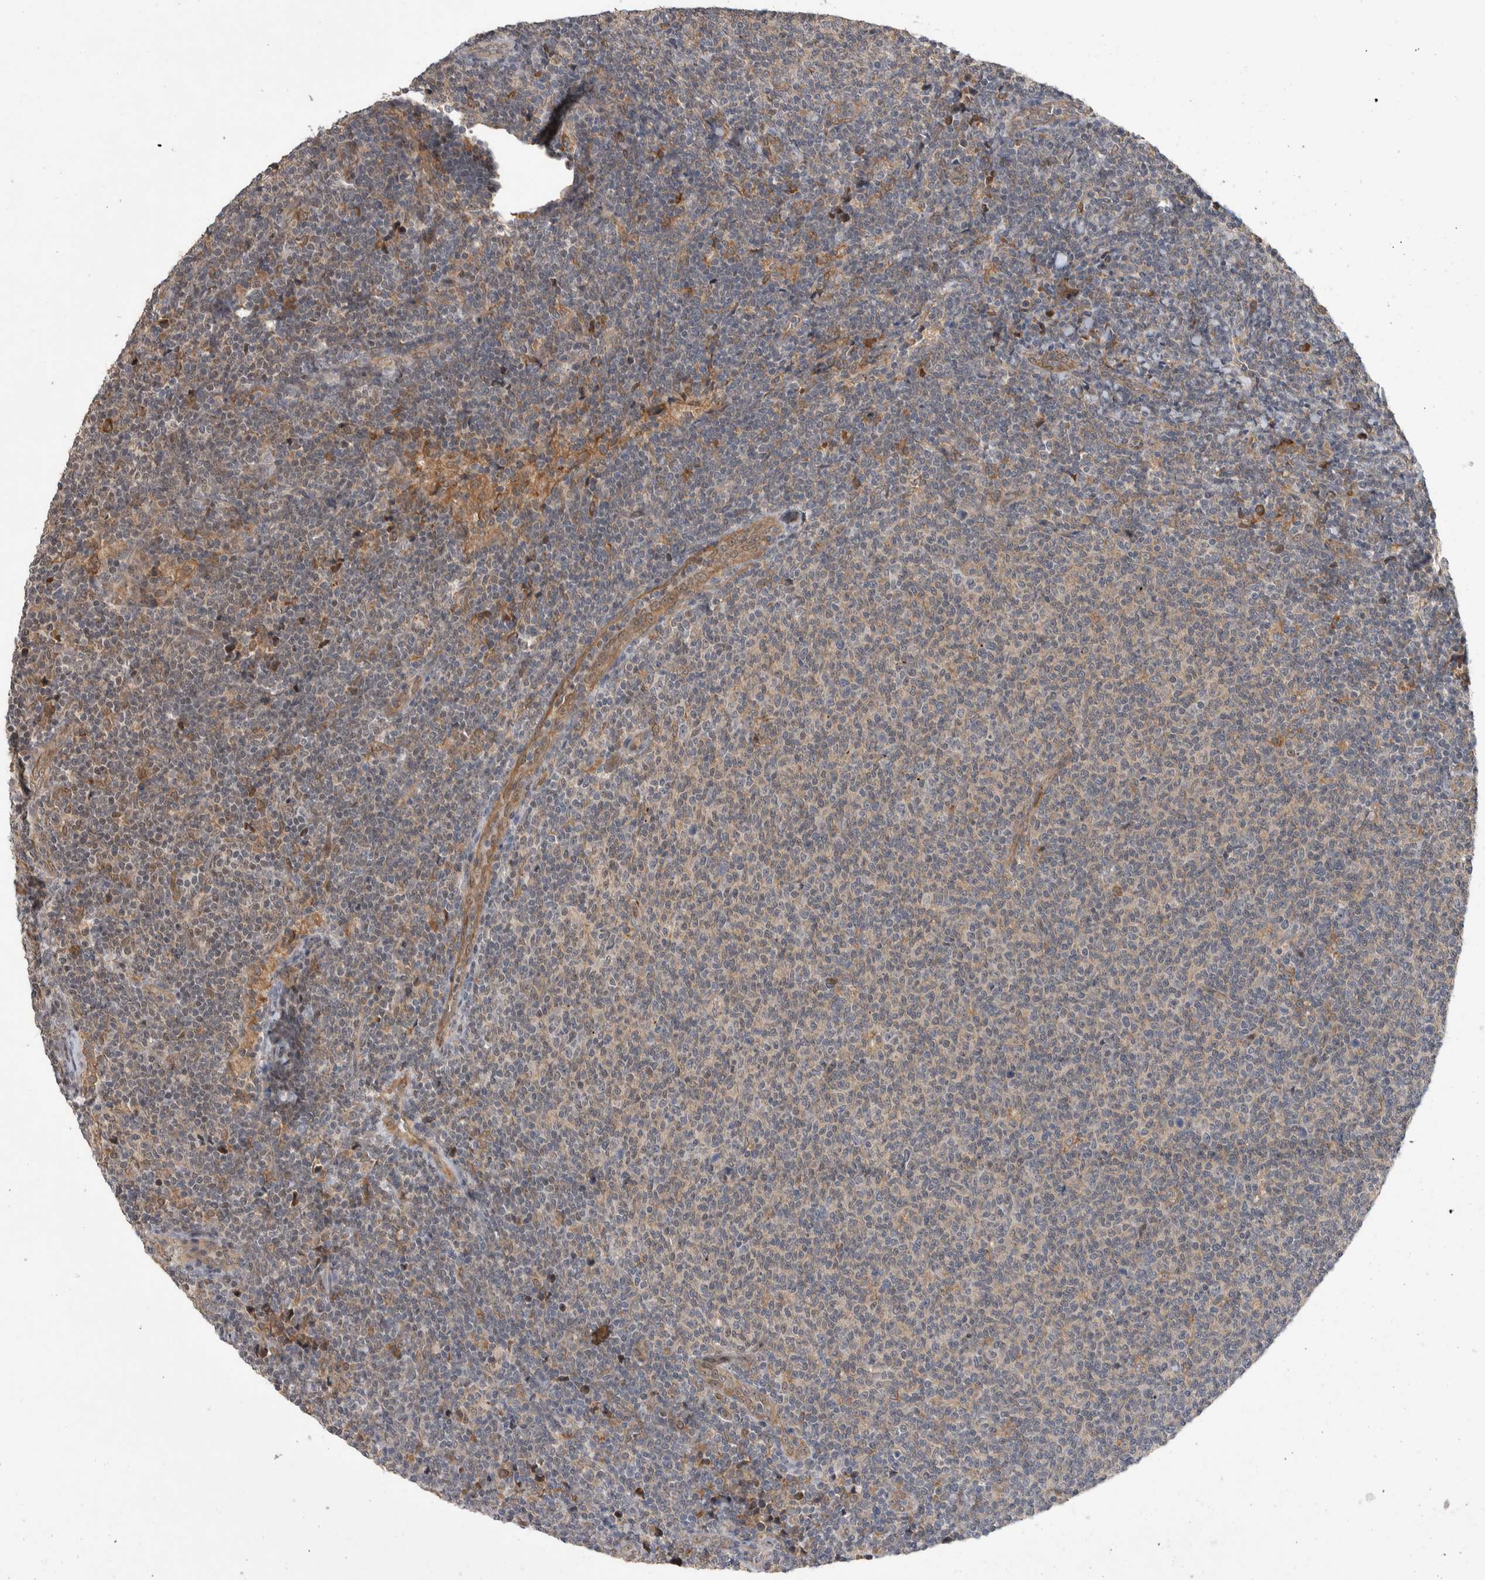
{"staining": {"intensity": "negative", "quantity": "none", "location": "none"}, "tissue": "lymphoma", "cell_type": "Tumor cells", "image_type": "cancer", "snomed": [{"axis": "morphology", "description": "Malignant lymphoma, non-Hodgkin's type, Low grade"}, {"axis": "topography", "description": "Lymph node"}], "caption": "An IHC image of lymphoma is shown. There is no staining in tumor cells of lymphoma. Nuclei are stained in blue.", "gene": "PRDM4", "patient": {"sex": "male", "age": 66}}